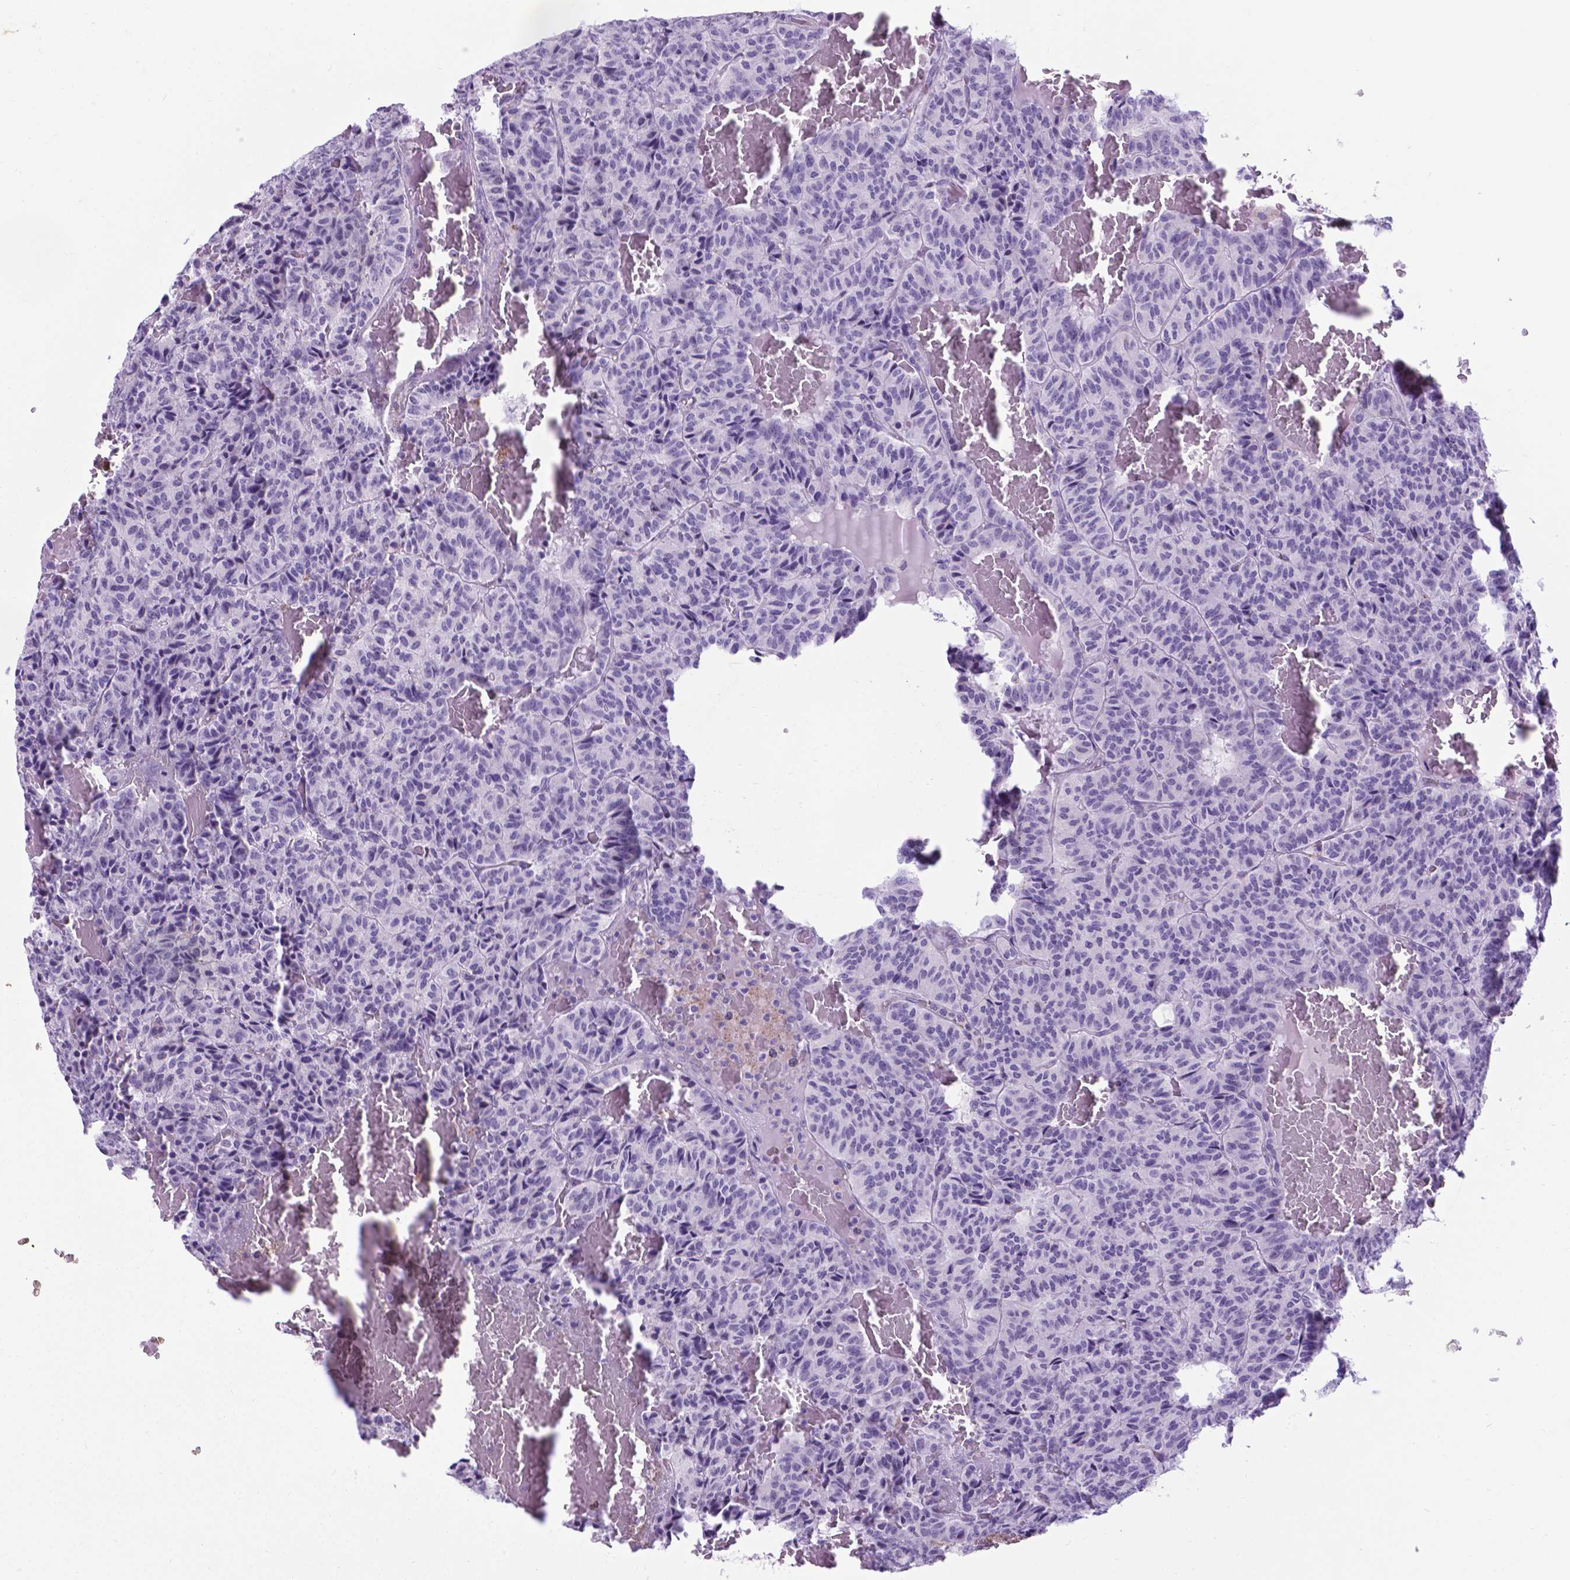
{"staining": {"intensity": "negative", "quantity": "none", "location": "none"}, "tissue": "carcinoid", "cell_type": "Tumor cells", "image_type": "cancer", "snomed": [{"axis": "morphology", "description": "Carcinoid, malignant, NOS"}, {"axis": "topography", "description": "Lung"}], "caption": "This is a photomicrograph of immunohistochemistry (IHC) staining of malignant carcinoid, which shows no positivity in tumor cells.", "gene": "POU3F3", "patient": {"sex": "male", "age": 70}}